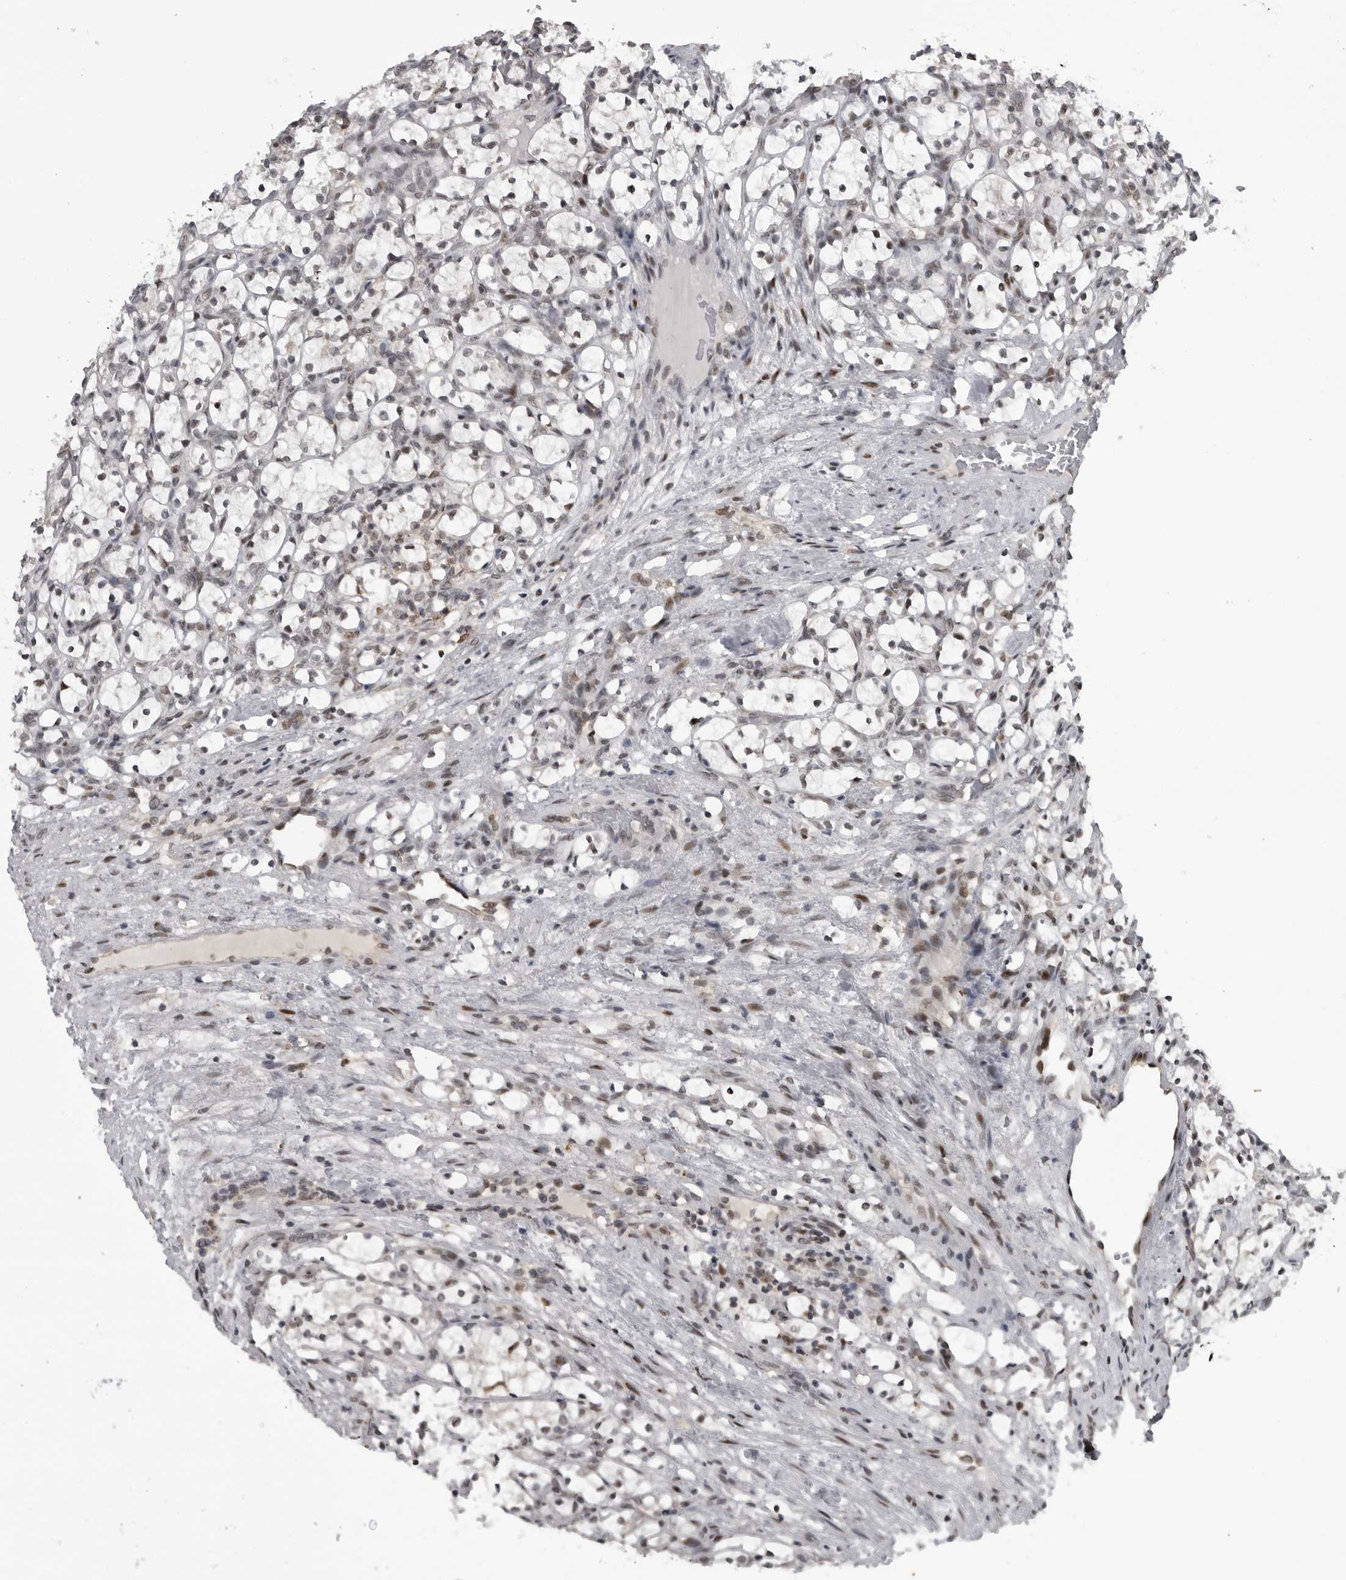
{"staining": {"intensity": "weak", "quantity": ">75%", "location": "nuclear"}, "tissue": "renal cancer", "cell_type": "Tumor cells", "image_type": "cancer", "snomed": [{"axis": "morphology", "description": "Adenocarcinoma, NOS"}, {"axis": "topography", "description": "Kidney"}], "caption": "Renal cancer stained with IHC reveals weak nuclear positivity in about >75% of tumor cells.", "gene": "C8orf58", "patient": {"sex": "female", "age": 69}}